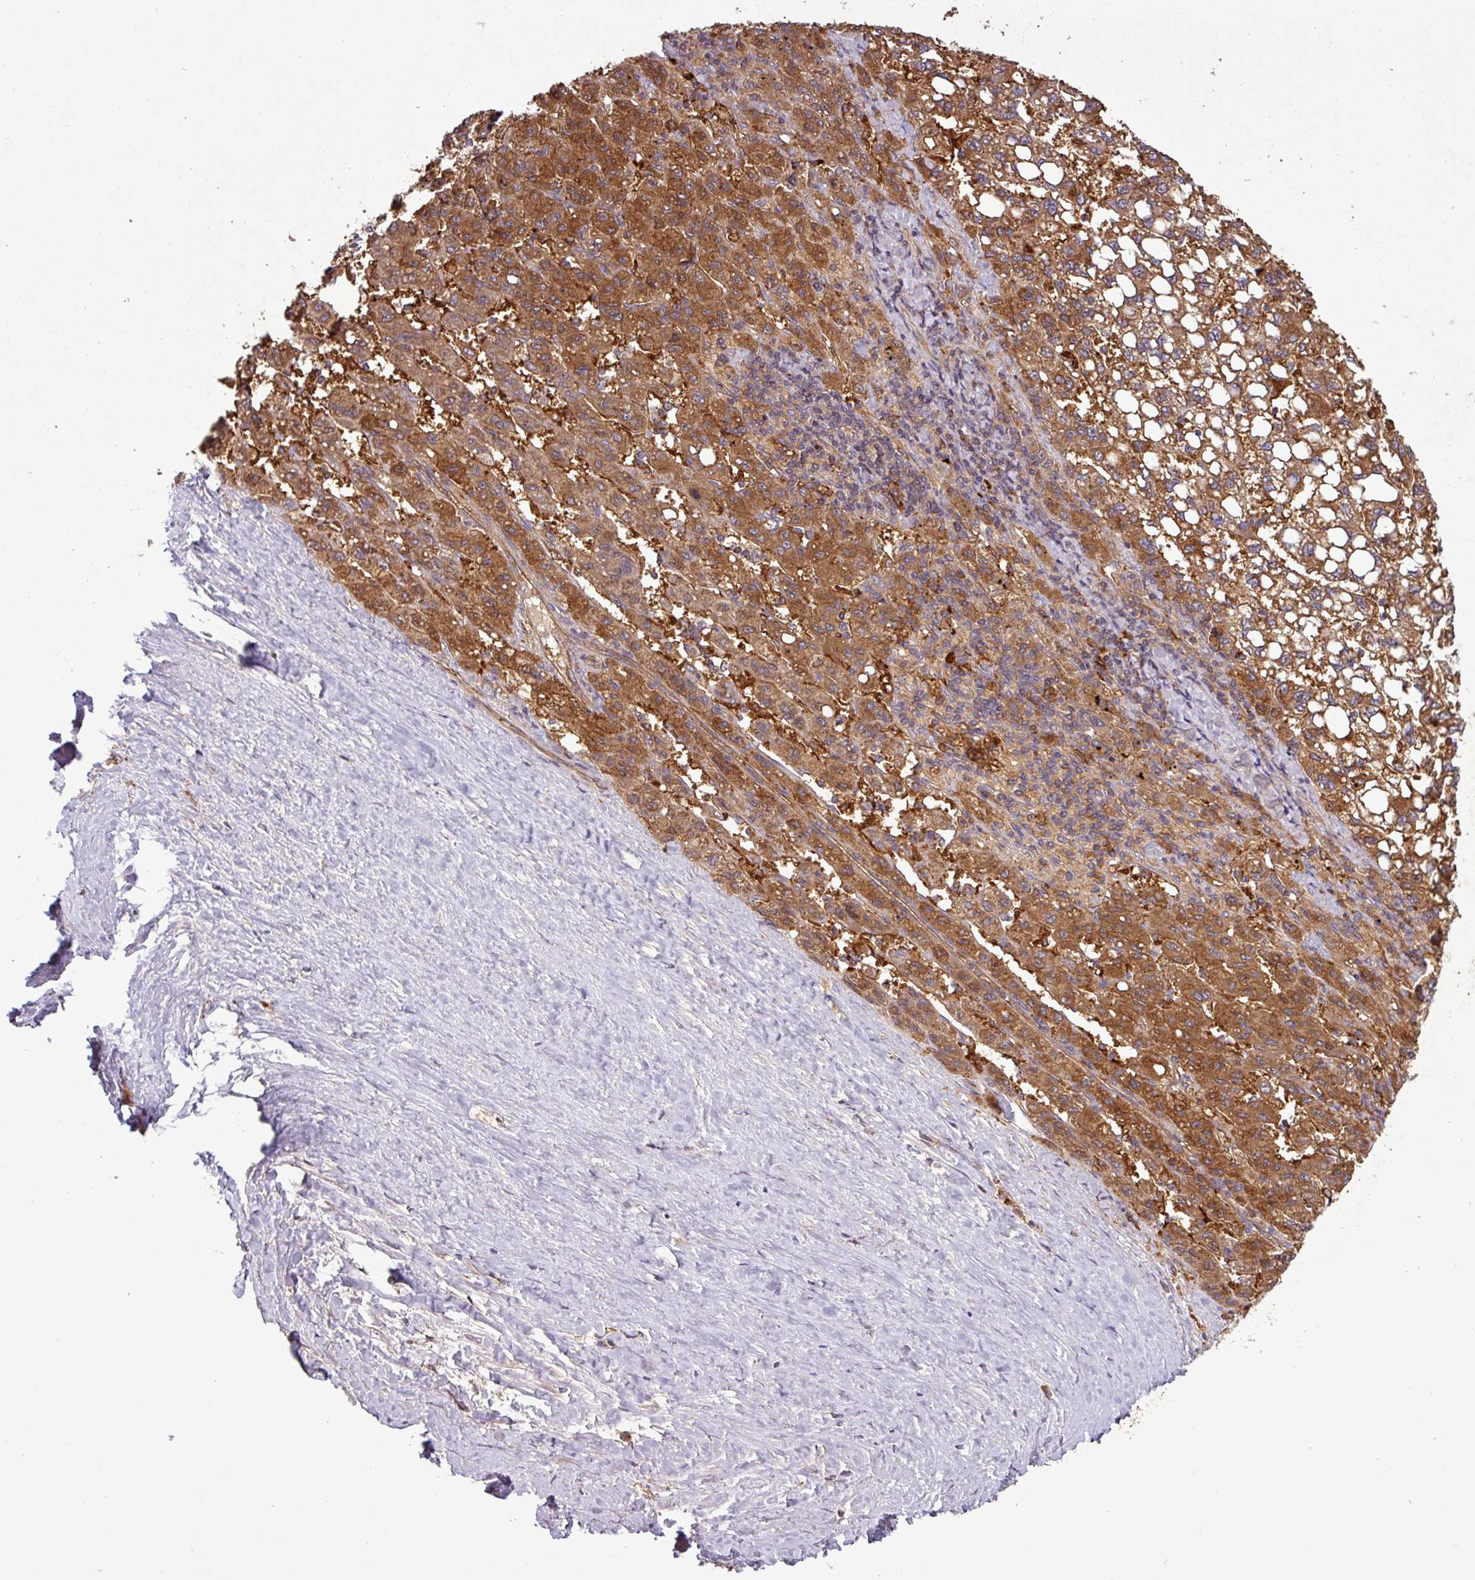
{"staining": {"intensity": "strong", "quantity": ">75%", "location": "cytoplasmic/membranous"}, "tissue": "liver cancer", "cell_type": "Tumor cells", "image_type": "cancer", "snomed": [{"axis": "morphology", "description": "Carcinoma, Hepatocellular, NOS"}, {"axis": "topography", "description": "Liver"}], "caption": "Strong cytoplasmic/membranous protein staining is present in approximately >75% of tumor cells in hepatocellular carcinoma (liver).", "gene": "SIRPB2", "patient": {"sex": "female", "age": 82}}